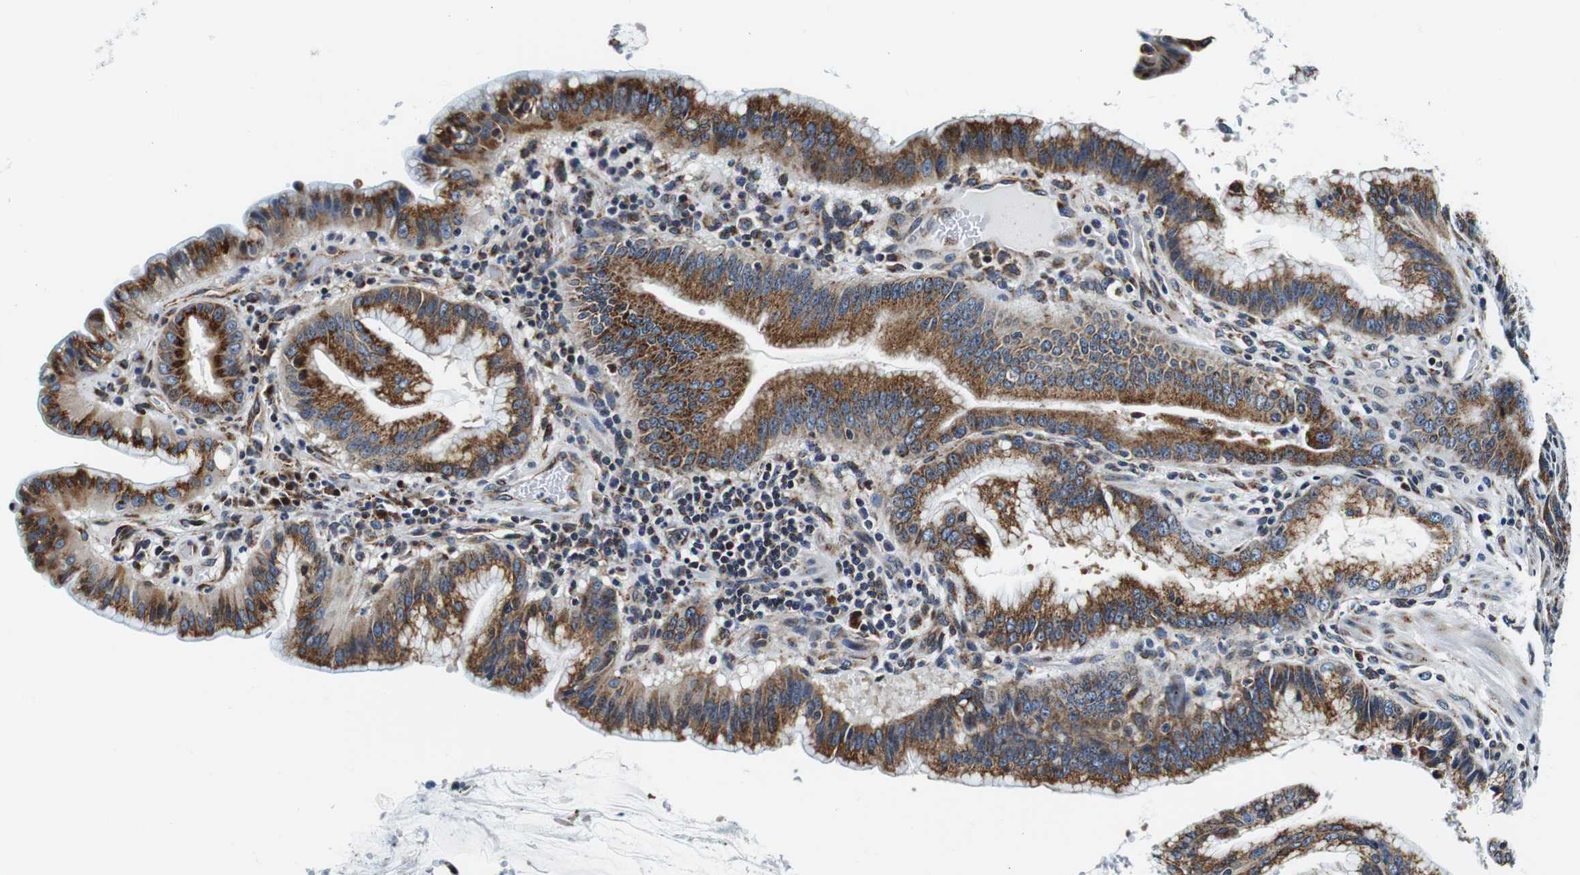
{"staining": {"intensity": "strong", "quantity": ">75%", "location": "cytoplasmic/membranous"}, "tissue": "pancreatic cancer", "cell_type": "Tumor cells", "image_type": "cancer", "snomed": [{"axis": "morphology", "description": "Adenocarcinoma, NOS"}, {"axis": "topography", "description": "Pancreas"}], "caption": "This histopathology image demonstrates immunohistochemistry (IHC) staining of pancreatic cancer, with high strong cytoplasmic/membranous staining in approximately >75% of tumor cells.", "gene": "FAR2", "patient": {"sex": "female", "age": 64}}